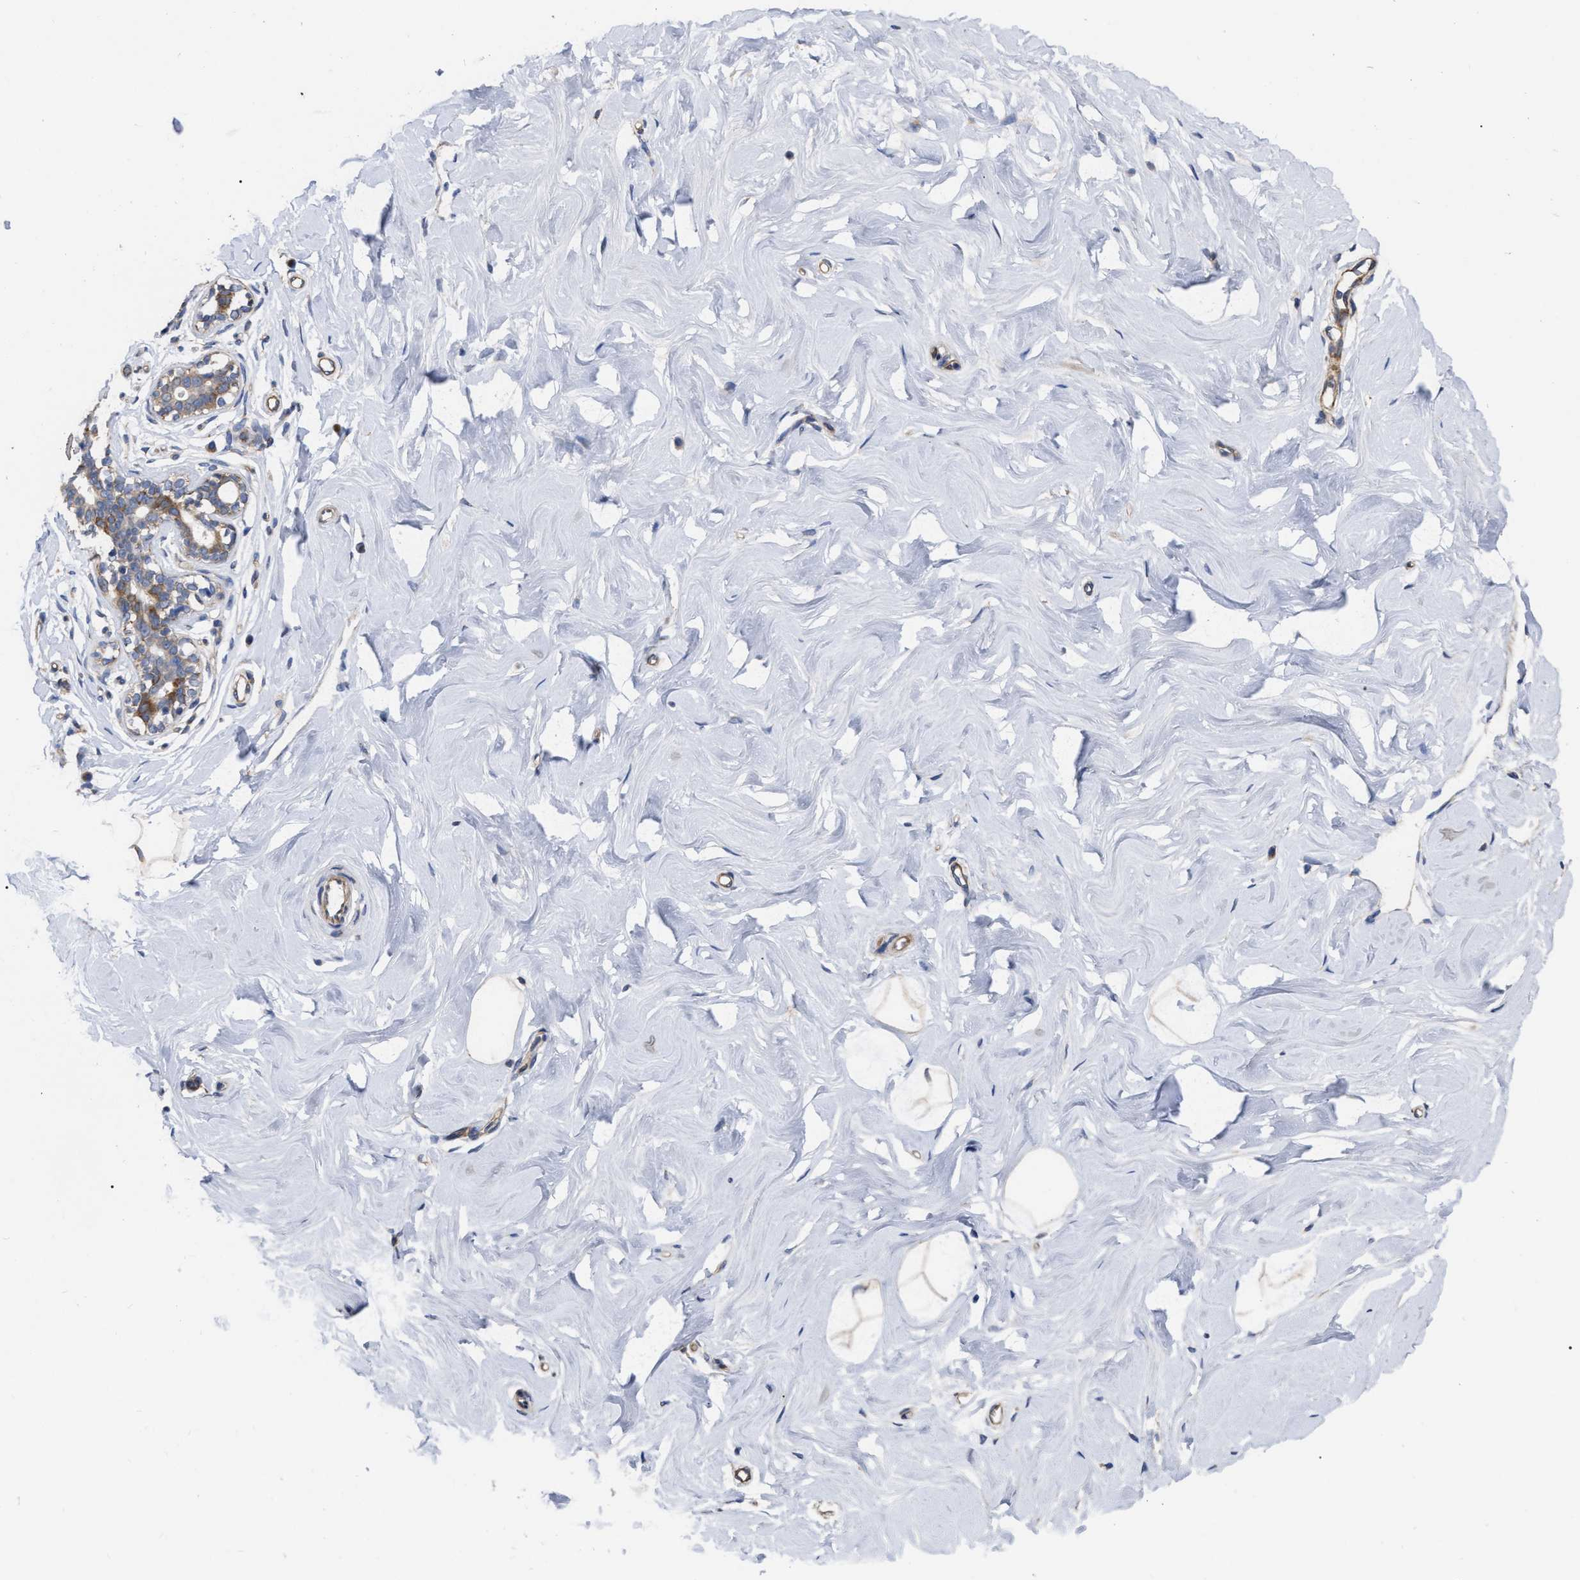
{"staining": {"intensity": "moderate", "quantity": "<25%", "location": "cytoplasmic/membranous"}, "tissue": "breast", "cell_type": "Adipocytes", "image_type": "normal", "snomed": [{"axis": "morphology", "description": "Normal tissue, NOS"}, {"axis": "topography", "description": "Breast"}], "caption": "Immunohistochemistry of benign breast shows low levels of moderate cytoplasmic/membranous positivity in about <25% of adipocytes. (Stains: DAB (3,3'-diaminobenzidine) in brown, nuclei in blue, Microscopy: brightfield microscopy at high magnification).", "gene": "MLST8", "patient": {"sex": "female", "age": 23}}